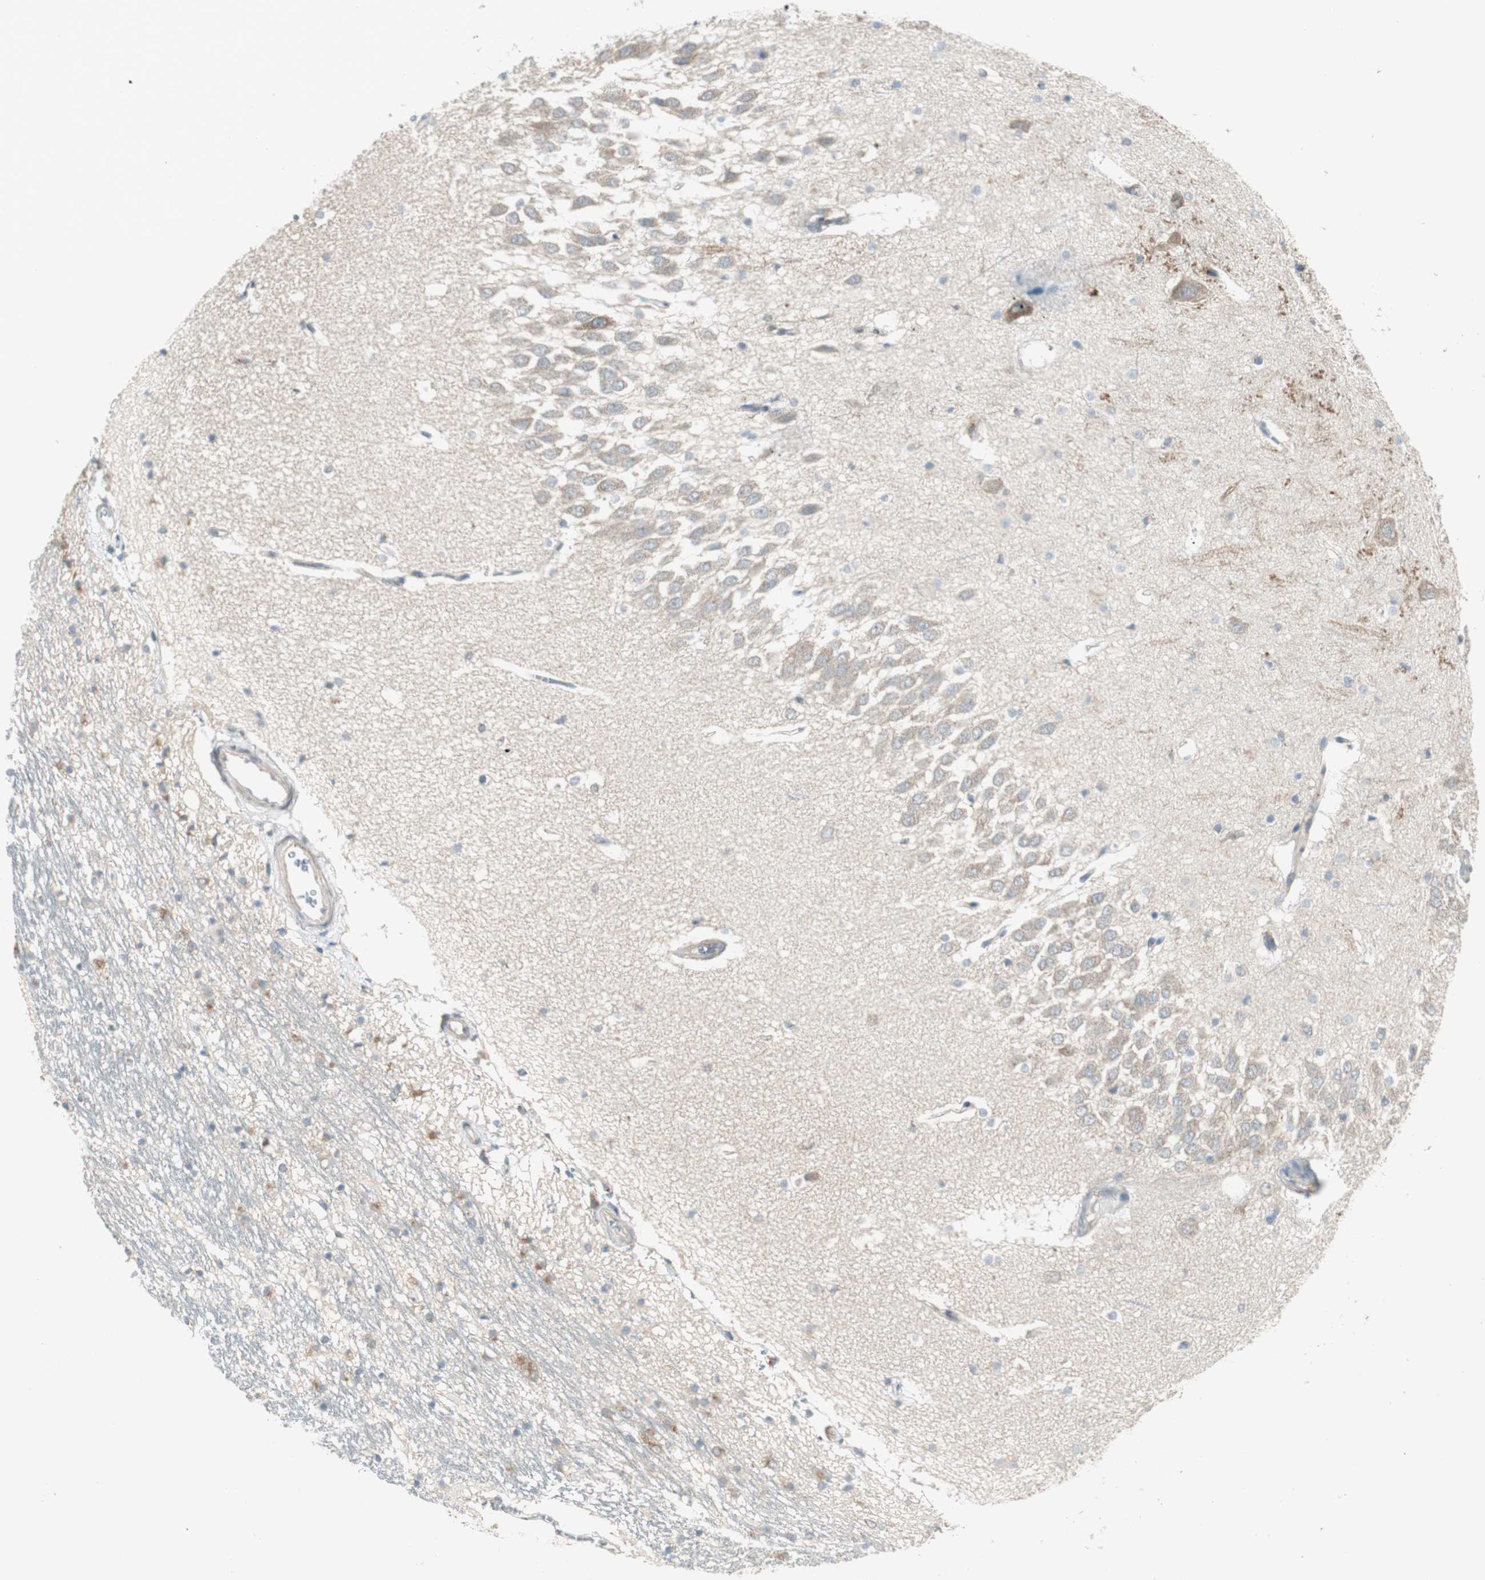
{"staining": {"intensity": "negative", "quantity": "none", "location": "none"}, "tissue": "hippocampus", "cell_type": "Glial cells", "image_type": "normal", "snomed": [{"axis": "morphology", "description": "Normal tissue, NOS"}, {"axis": "topography", "description": "Hippocampus"}], "caption": "Image shows no significant protein staining in glial cells of normal hippocampus.", "gene": "SEC16A", "patient": {"sex": "male", "age": 45}}